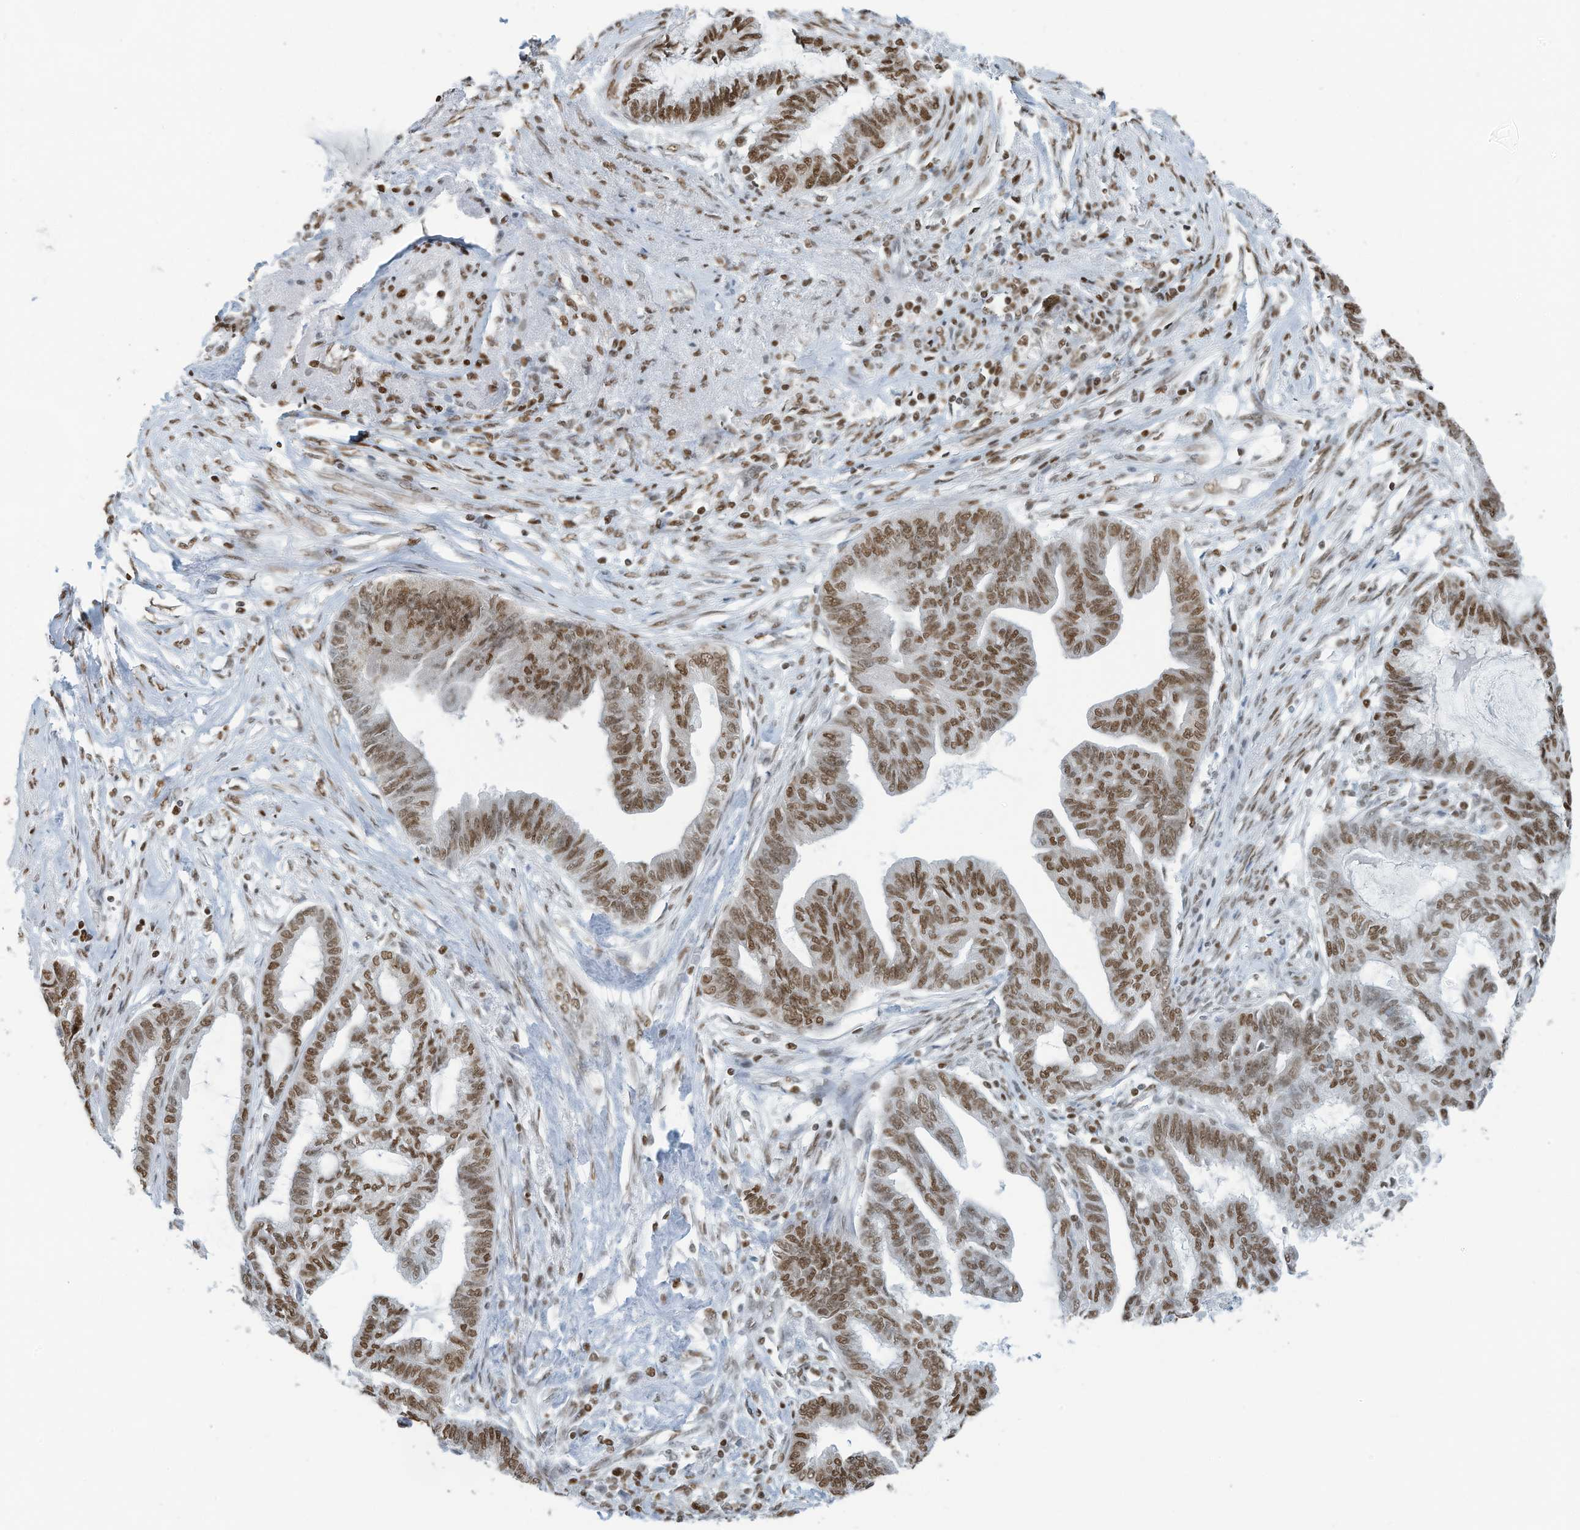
{"staining": {"intensity": "moderate", "quantity": ">75%", "location": "nuclear"}, "tissue": "endometrial cancer", "cell_type": "Tumor cells", "image_type": "cancer", "snomed": [{"axis": "morphology", "description": "Adenocarcinoma, NOS"}, {"axis": "topography", "description": "Endometrium"}], "caption": "Protein staining exhibits moderate nuclear positivity in approximately >75% of tumor cells in endometrial cancer (adenocarcinoma).", "gene": "SARNP", "patient": {"sex": "female", "age": 86}}